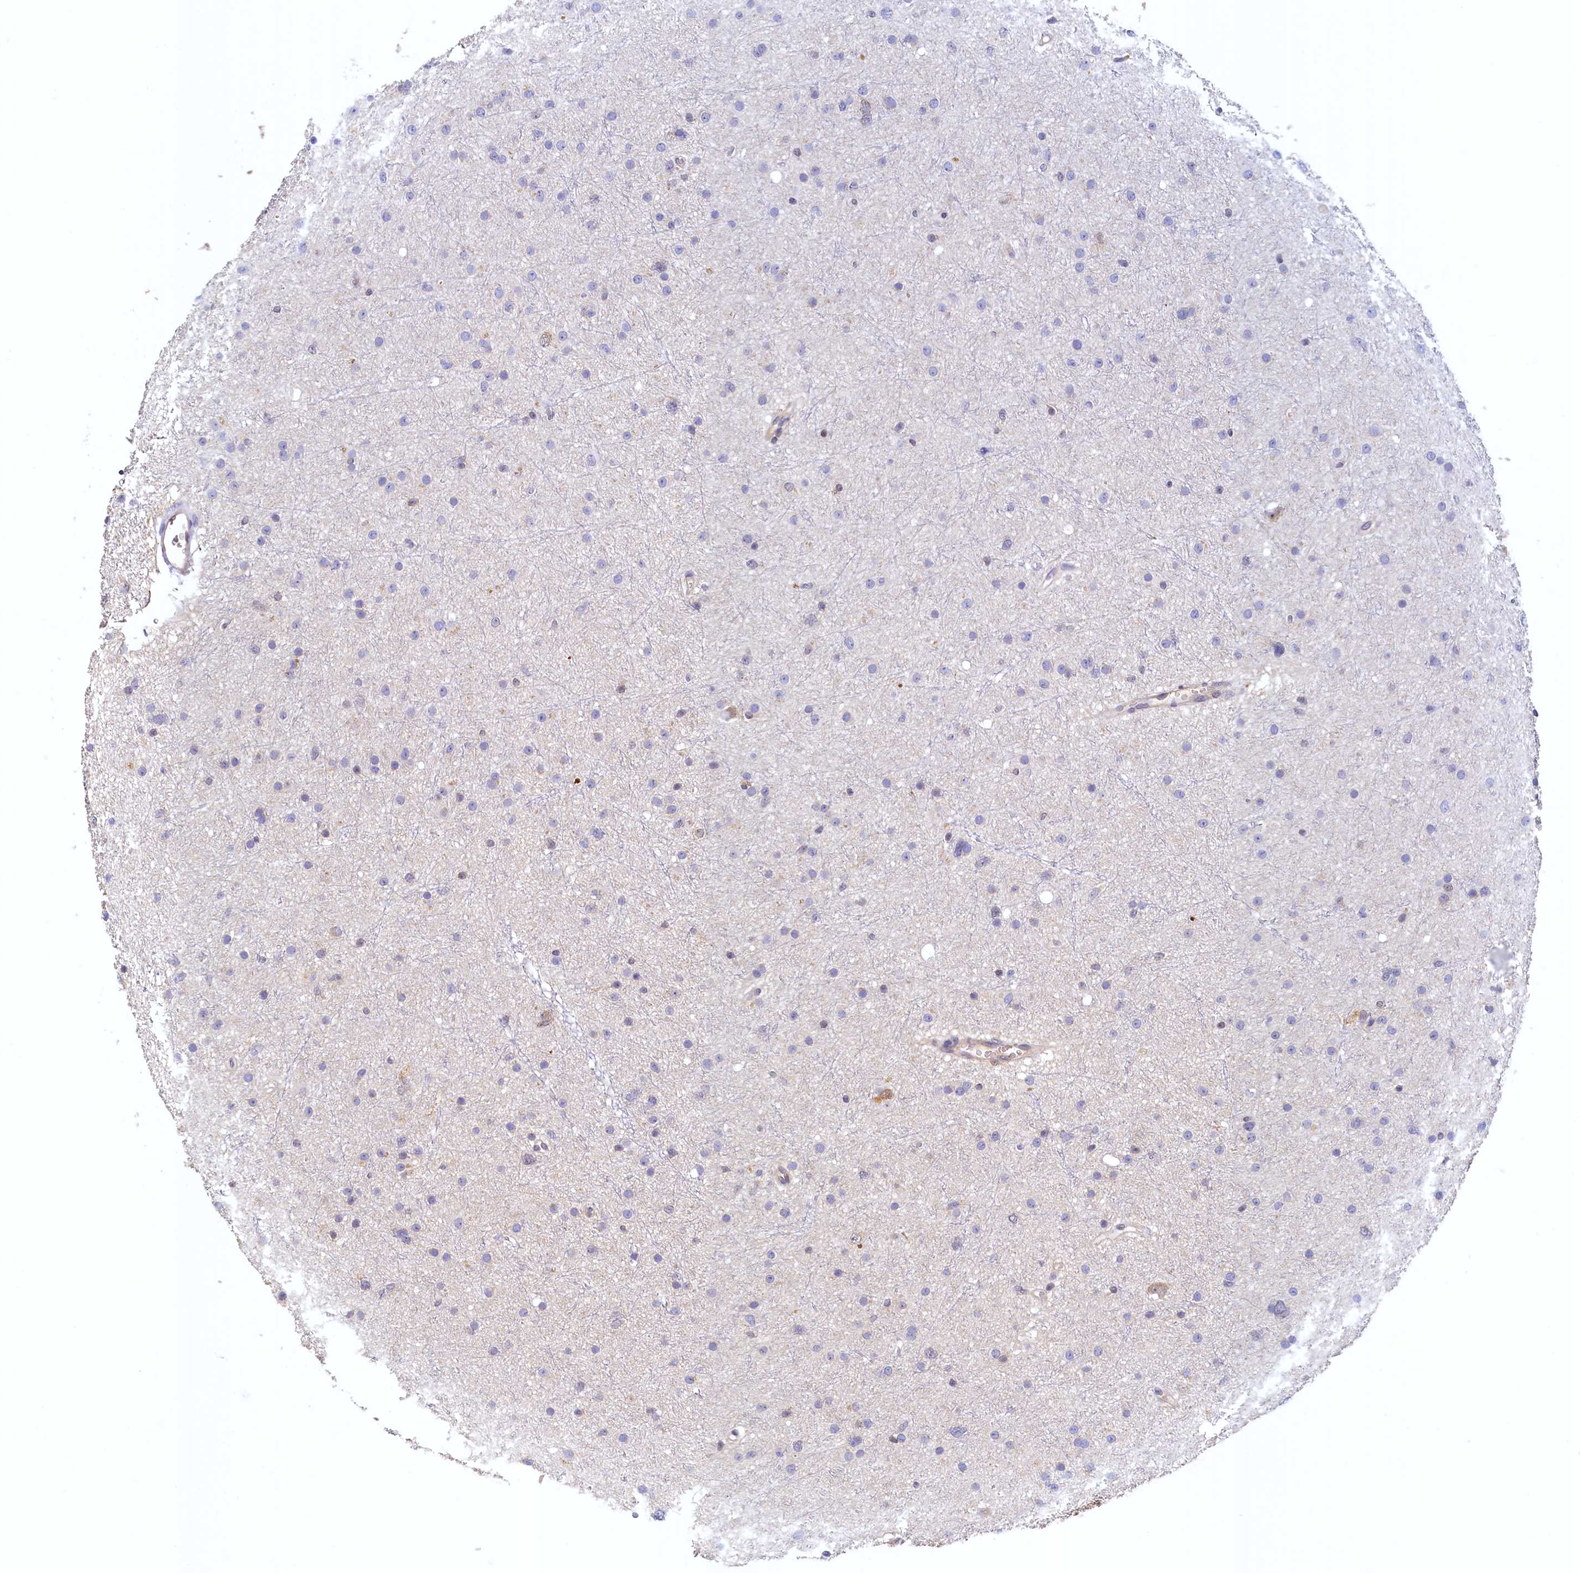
{"staining": {"intensity": "negative", "quantity": "none", "location": "none"}, "tissue": "glioma", "cell_type": "Tumor cells", "image_type": "cancer", "snomed": [{"axis": "morphology", "description": "Glioma, malignant, Low grade"}, {"axis": "topography", "description": "Cerebral cortex"}], "caption": "High power microscopy photomicrograph of an immunohistochemistry histopathology image of glioma, revealing no significant positivity in tumor cells. Nuclei are stained in blue.", "gene": "PAAF1", "patient": {"sex": "female", "age": 39}}